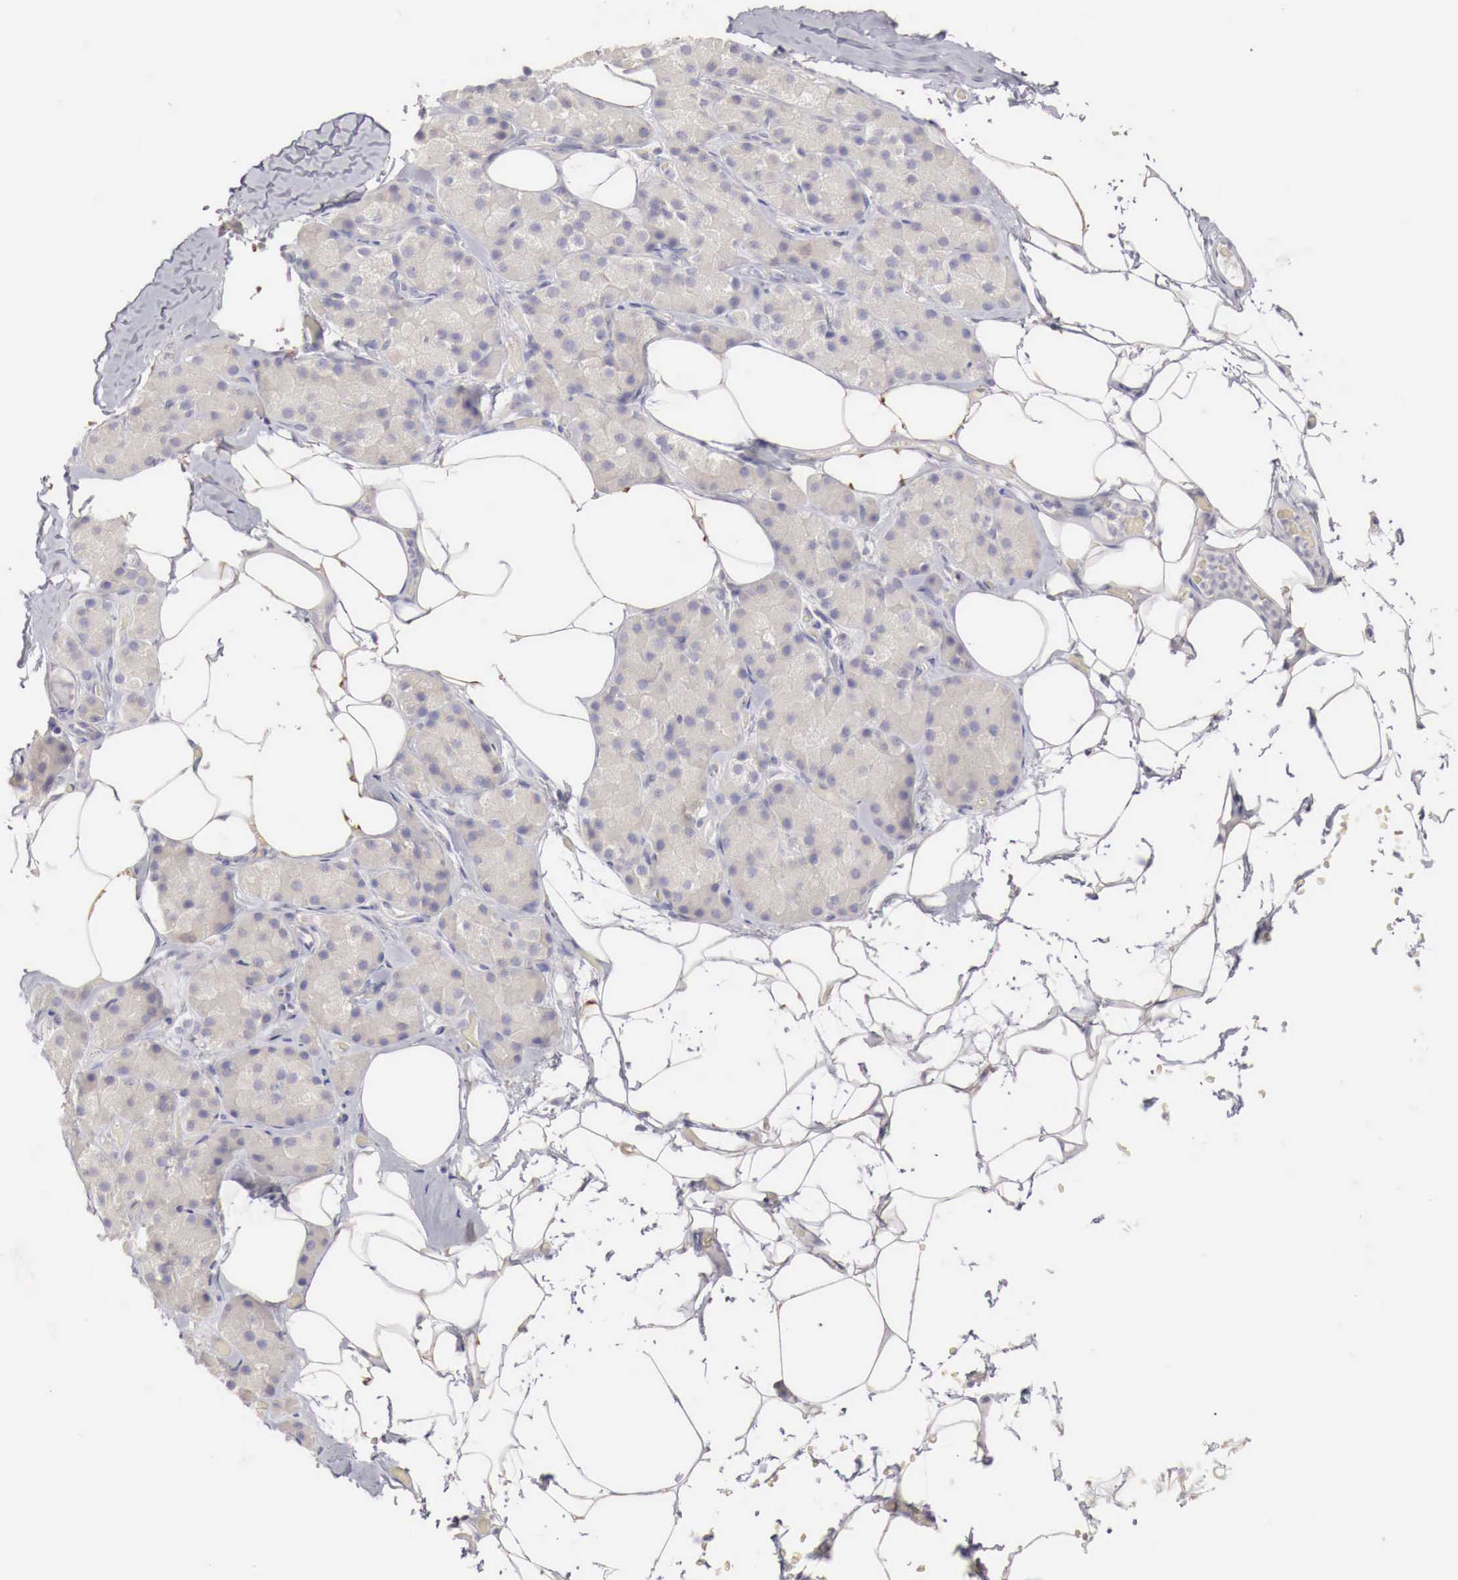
{"staining": {"intensity": "negative", "quantity": "none", "location": "none"}, "tissue": "skeletal muscle", "cell_type": "Myocytes", "image_type": "normal", "snomed": [{"axis": "morphology", "description": "Normal tissue, NOS"}, {"axis": "topography", "description": "Skeletal muscle"}, {"axis": "topography", "description": "Parathyroid gland"}], "caption": "An image of skeletal muscle stained for a protein shows no brown staining in myocytes. Nuclei are stained in blue.", "gene": "NSDHL", "patient": {"sex": "female", "age": 37}}